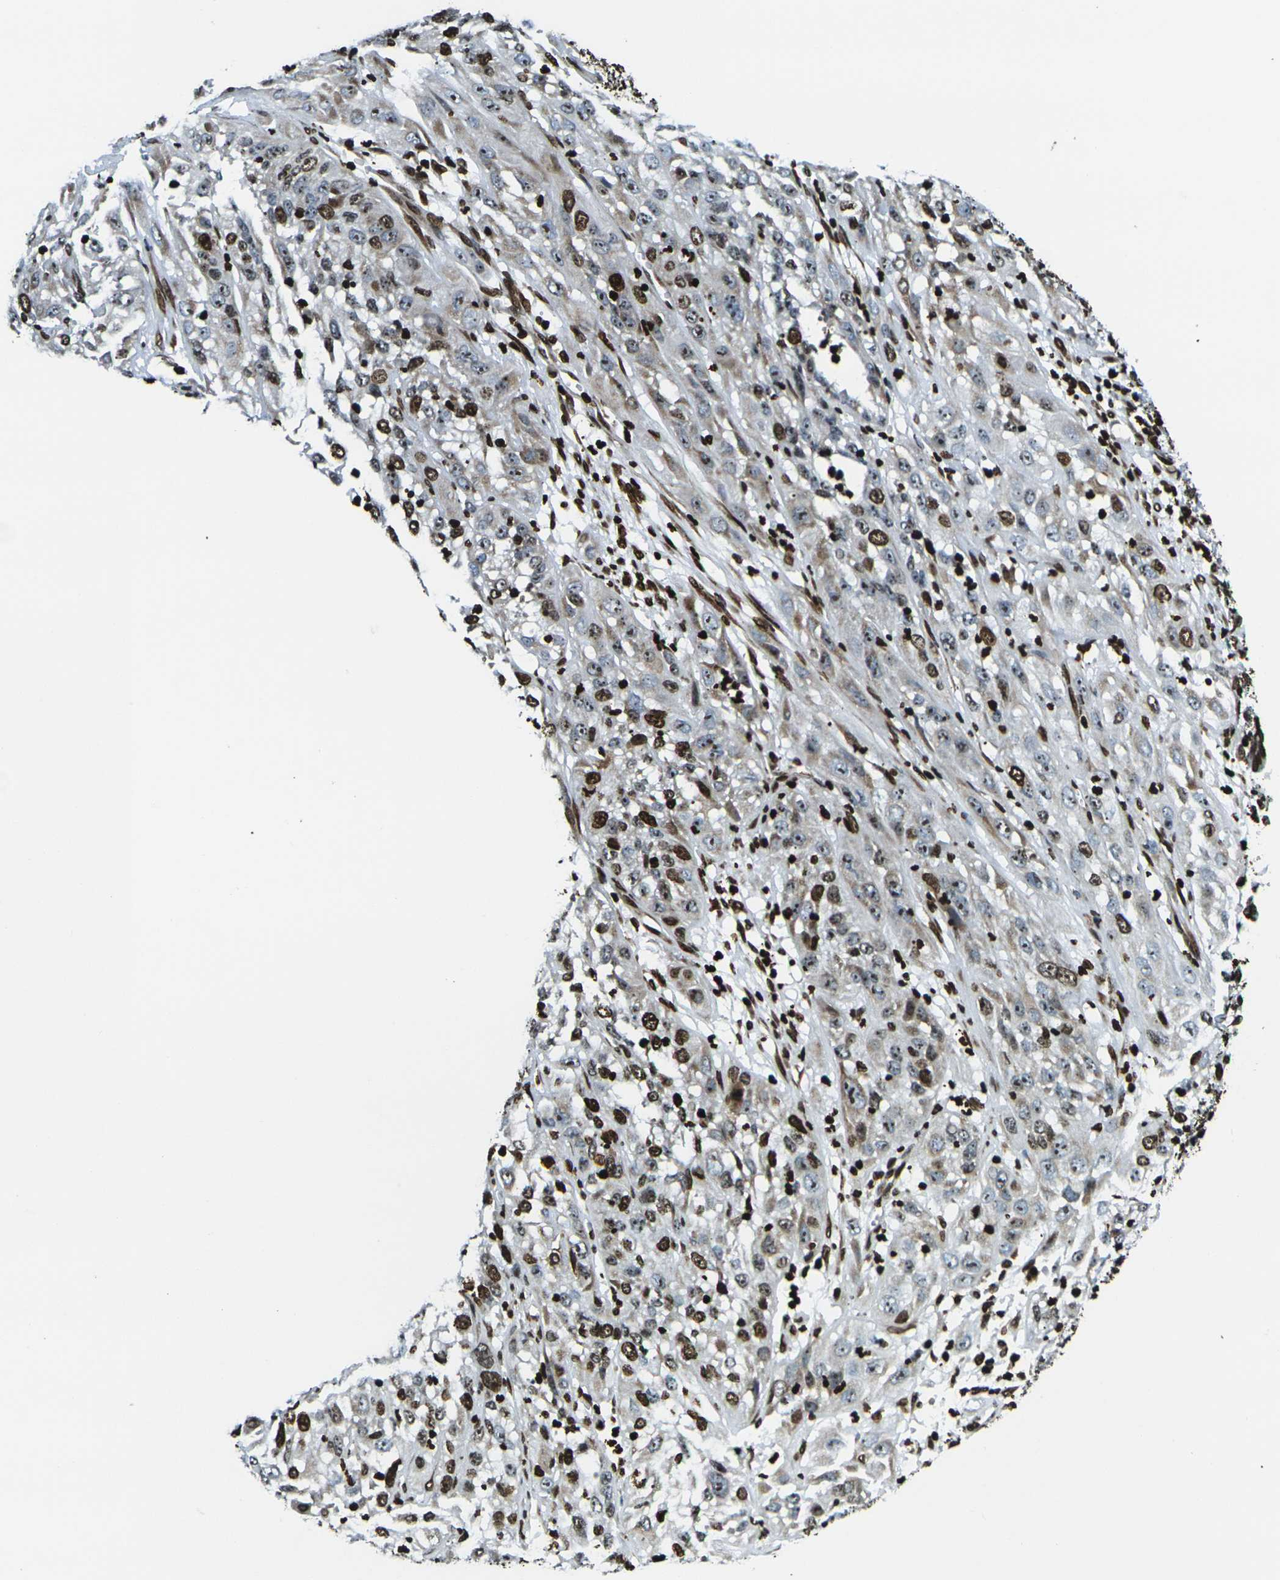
{"staining": {"intensity": "strong", "quantity": ">75%", "location": "nuclear"}, "tissue": "cervical cancer", "cell_type": "Tumor cells", "image_type": "cancer", "snomed": [{"axis": "morphology", "description": "Squamous cell carcinoma, NOS"}, {"axis": "topography", "description": "Cervix"}], "caption": "IHC photomicrograph of cervical cancer stained for a protein (brown), which demonstrates high levels of strong nuclear positivity in about >75% of tumor cells.", "gene": "H1-2", "patient": {"sex": "female", "age": 32}}